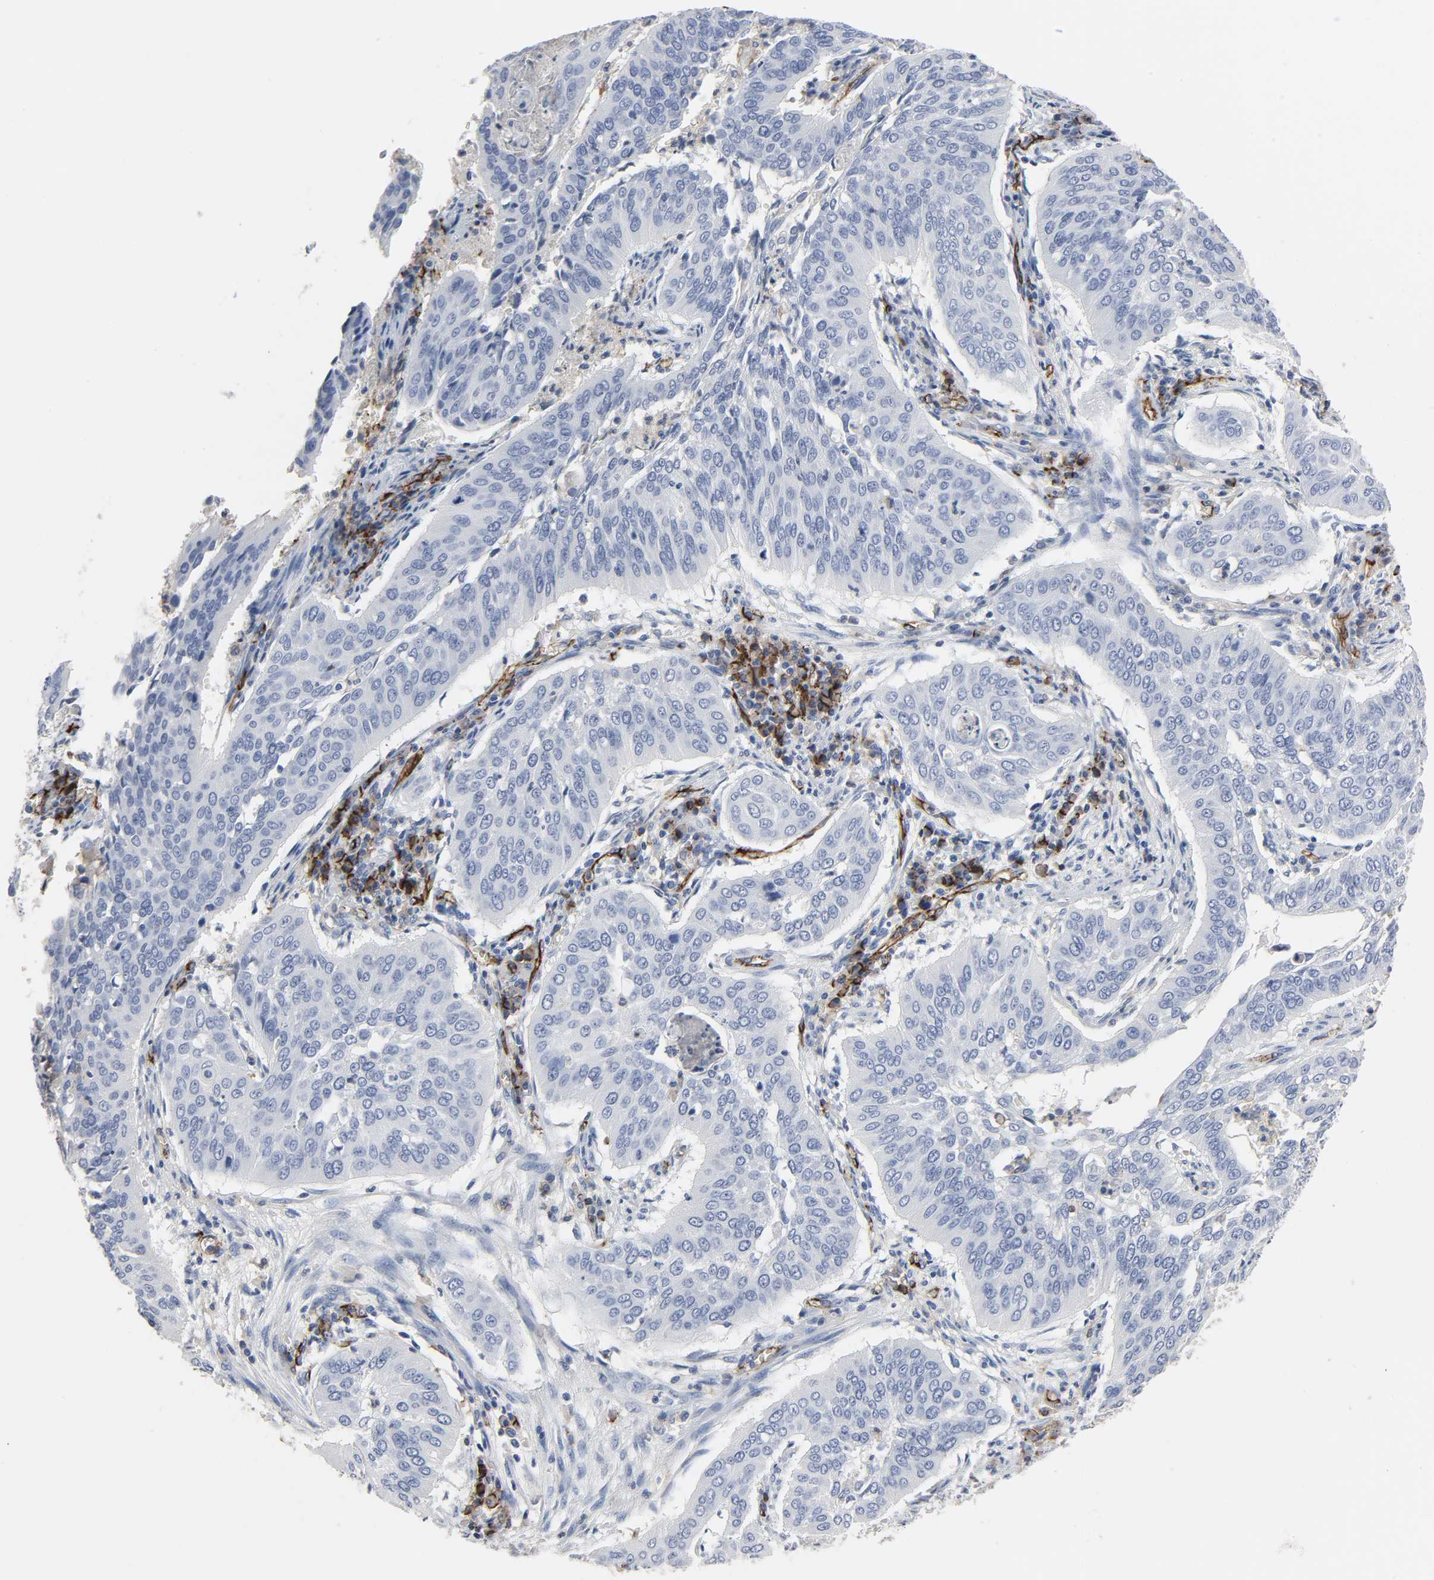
{"staining": {"intensity": "negative", "quantity": "none", "location": "none"}, "tissue": "cervical cancer", "cell_type": "Tumor cells", "image_type": "cancer", "snomed": [{"axis": "morphology", "description": "Squamous cell carcinoma, NOS"}, {"axis": "topography", "description": "Cervix"}], "caption": "Immunohistochemistry of human cervical cancer demonstrates no staining in tumor cells. (DAB immunohistochemistry (IHC) visualized using brightfield microscopy, high magnification).", "gene": "PECAM1", "patient": {"sex": "female", "age": 39}}